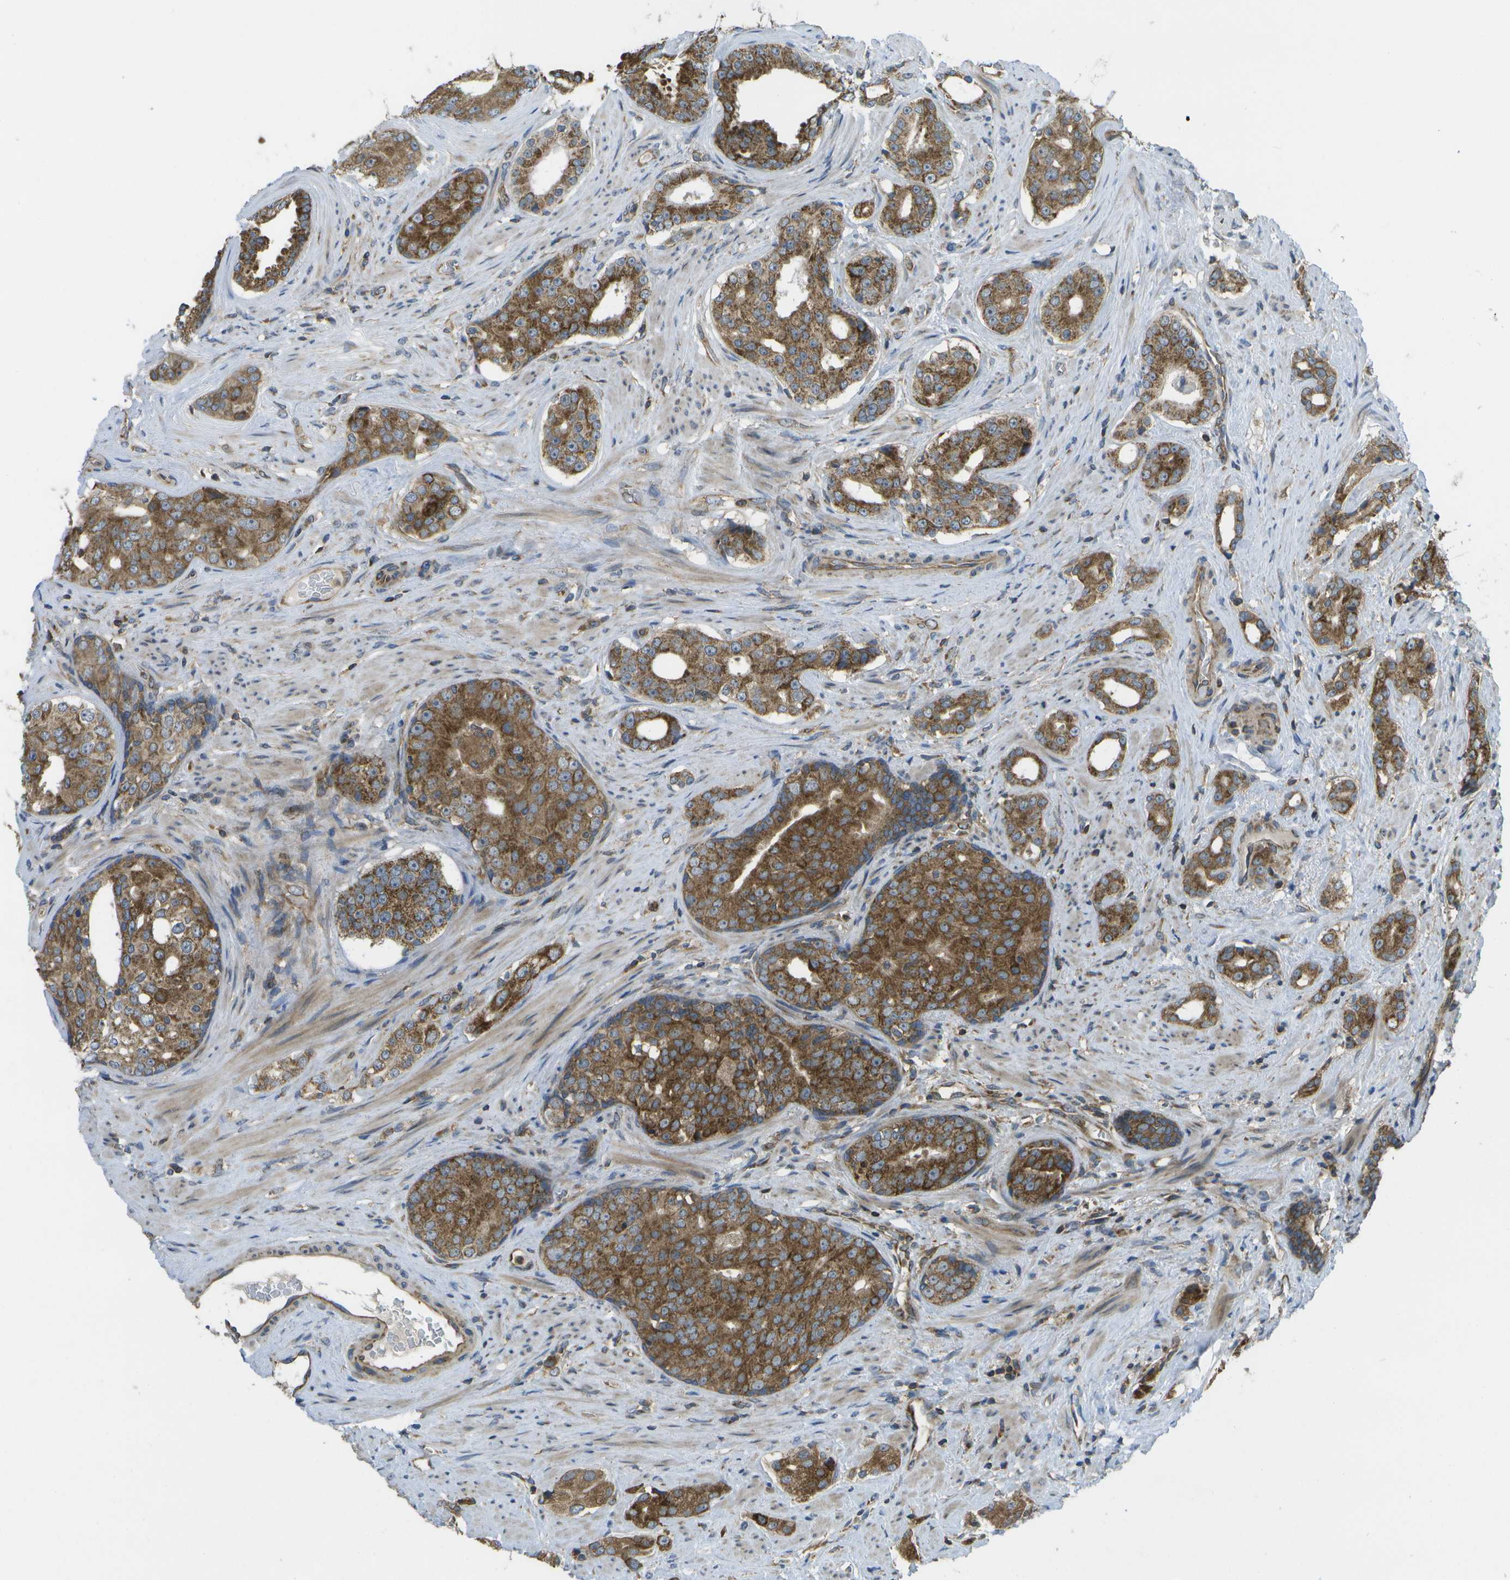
{"staining": {"intensity": "strong", "quantity": ">75%", "location": "cytoplasmic/membranous"}, "tissue": "prostate cancer", "cell_type": "Tumor cells", "image_type": "cancer", "snomed": [{"axis": "morphology", "description": "Adenocarcinoma, High grade"}, {"axis": "topography", "description": "Prostate"}], "caption": "DAB immunohistochemical staining of human high-grade adenocarcinoma (prostate) displays strong cytoplasmic/membranous protein expression in about >75% of tumor cells.", "gene": "DPM3", "patient": {"sex": "male", "age": 71}}